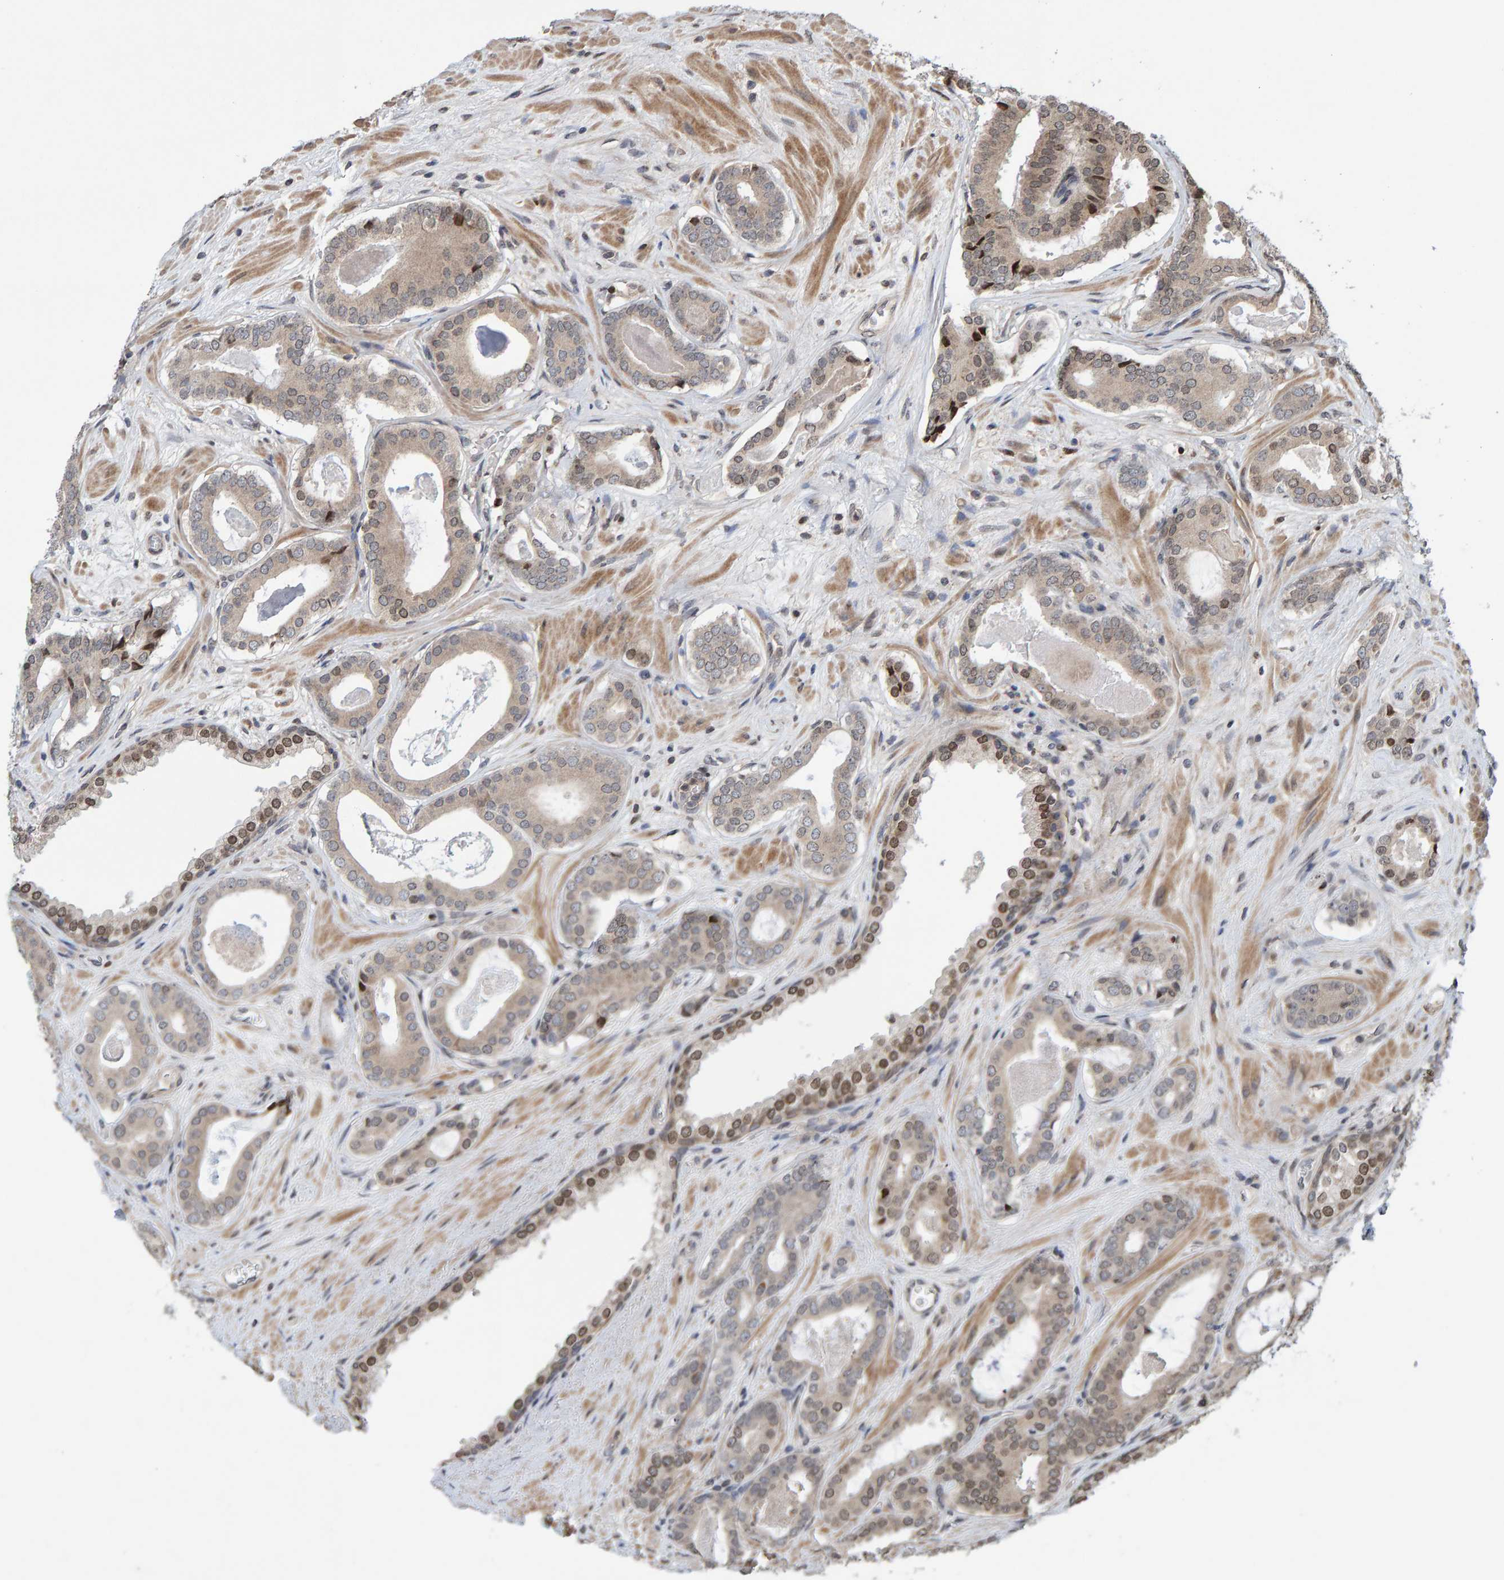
{"staining": {"intensity": "moderate", "quantity": "<25%", "location": "nuclear"}, "tissue": "prostate cancer", "cell_type": "Tumor cells", "image_type": "cancer", "snomed": [{"axis": "morphology", "description": "Adenocarcinoma, High grade"}, {"axis": "topography", "description": "Prostate"}], "caption": "Prostate cancer (adenocarcinoma (high-grade)) was stained to show a protein in brown. There is low levels of moderate nuclear staining in approximately <25% of tumor cells.", "gene": "GAB2", "patient": {"sex": "male", "age": 60}}